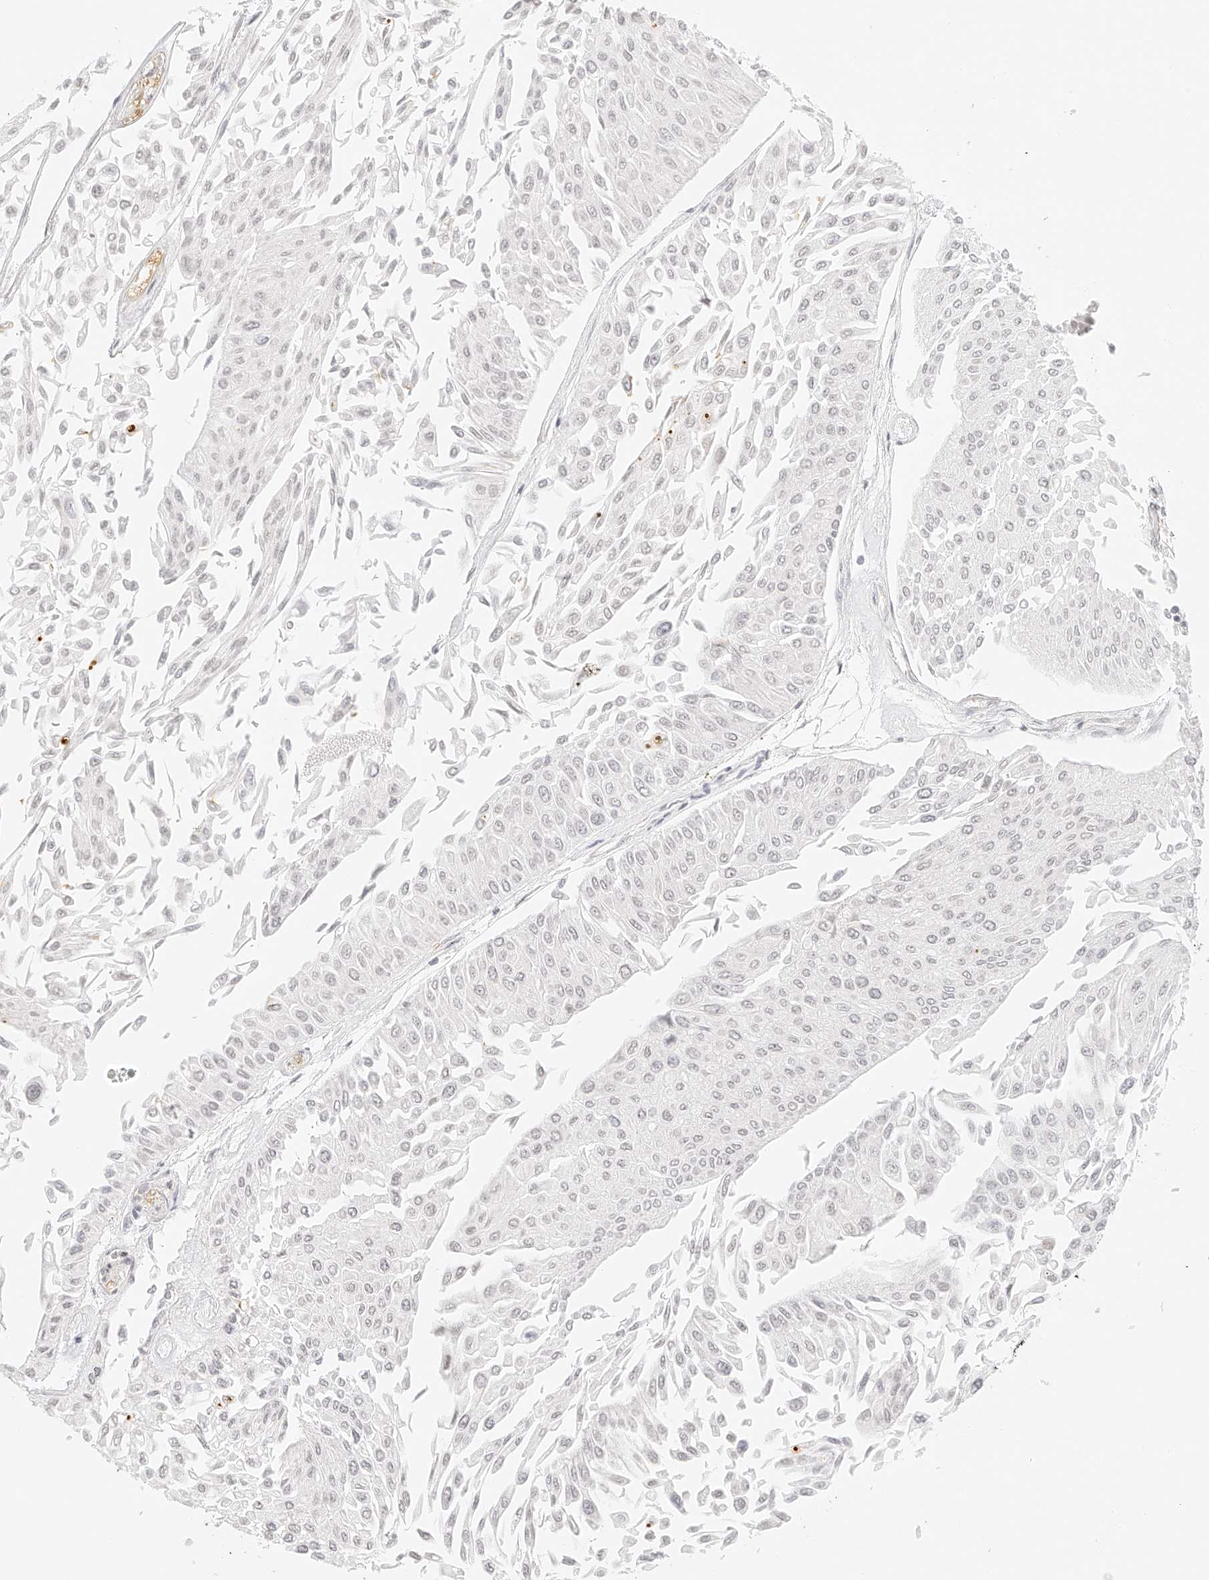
{"staining": {"intensity": "negative", "quantity": "none", "location": "none"}, "tissue": "urothelial cancer", "cell_type": "Tumor cells", "image_type": "cancer", "snomed": [{"axis": "morphology", "description": "Urothelial carcinoma, Low grade"}, {"axis": "topography", "description": "Urinary bladder"}], "caption": "This is a photomicrograph of immunohistochemistry staining of low-grade urothelial carcinoma, which shows no positivity in tumor cells.", "gene": "ZFP69", "patient": {"sex": "male", "age": 67}}